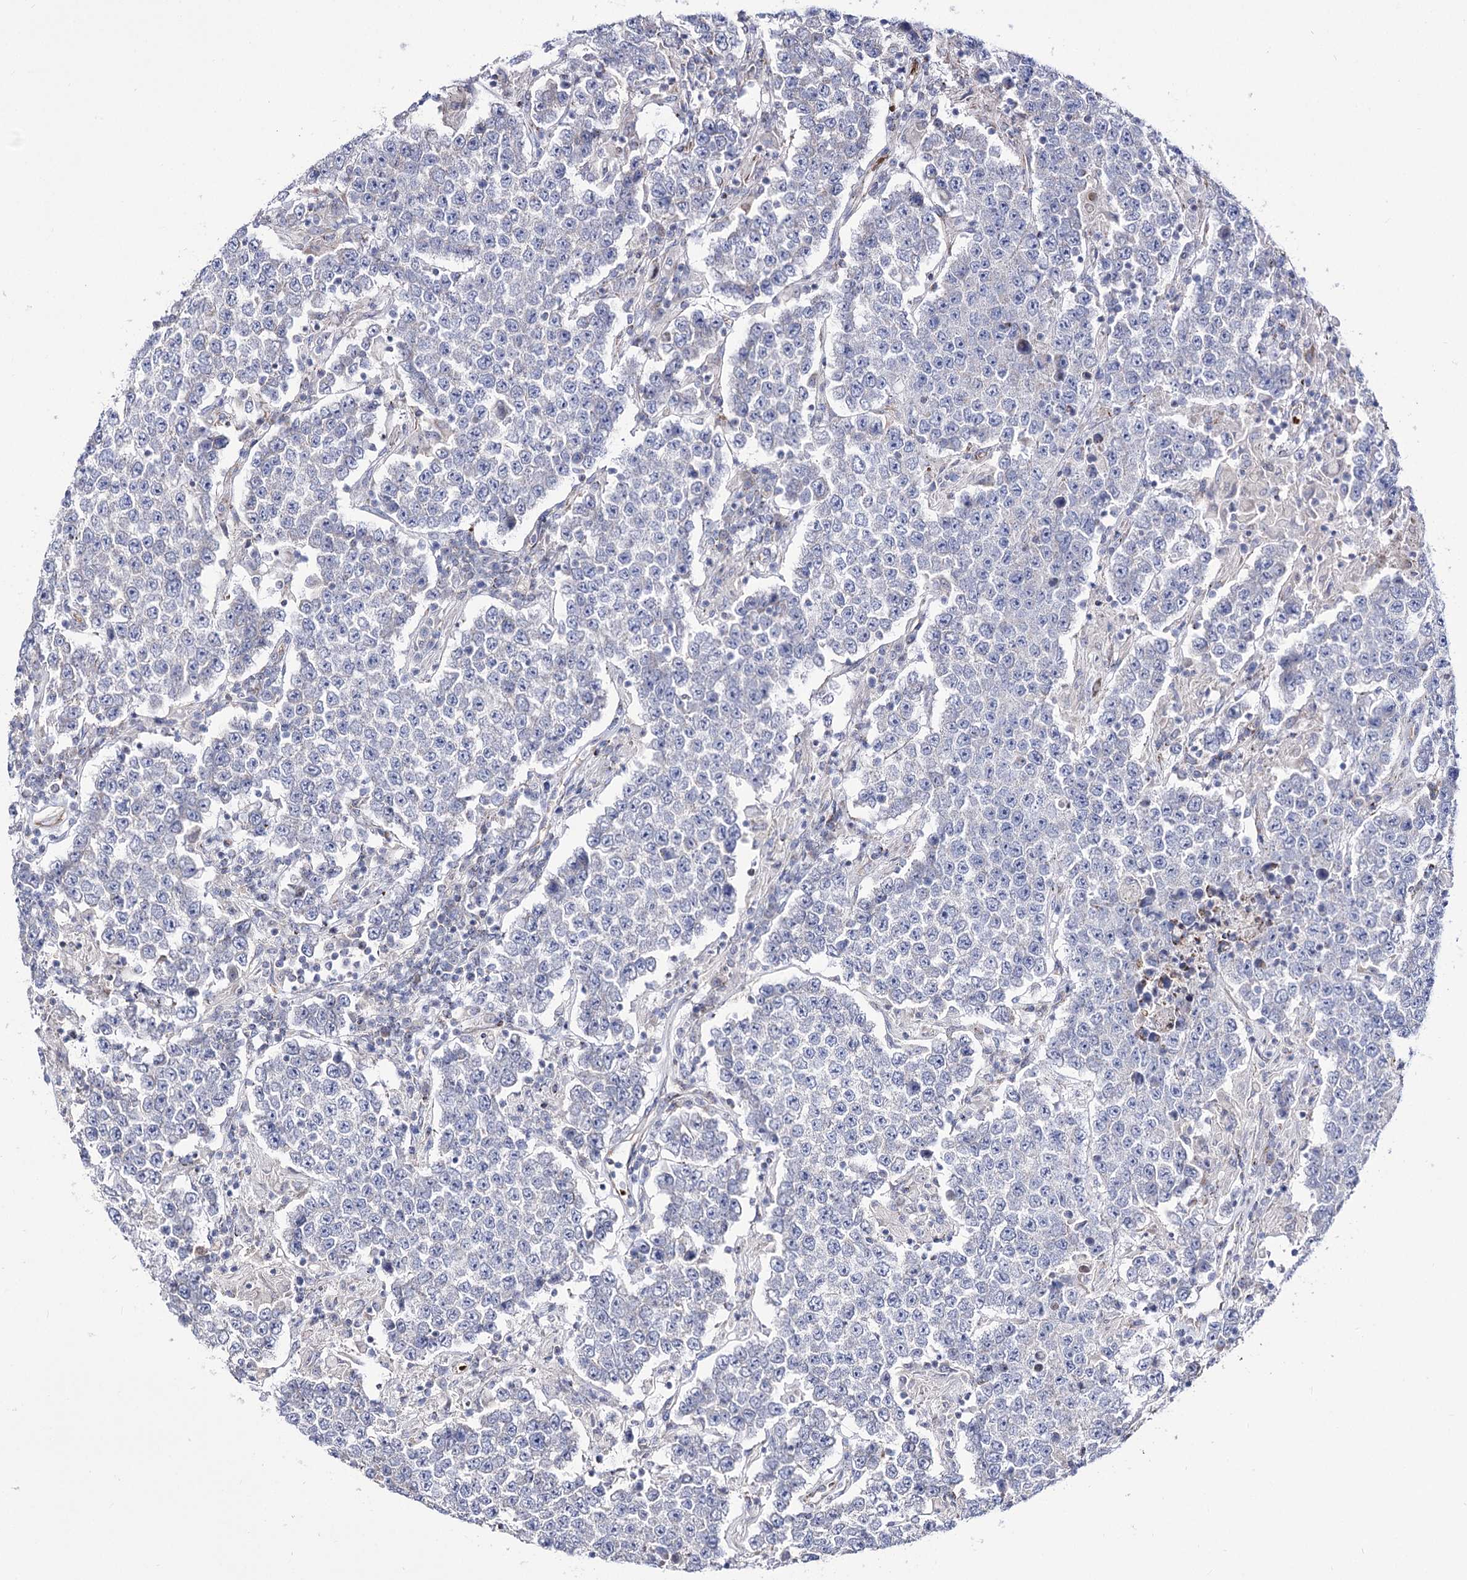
{"staining": {"intensity": "negative", "quantity": "none", "location": "none"}, "tissue": "testis cancer", "cell_type": "Tumor cells", "image_type": "cancer", "snomed": [{"axis": "morphology", "description": "Normal tissue, NOS"}, {"axis": "morphology", "description": "Urothelial carcinoma, High grade"}, {"axis": "morphology", "description": "Seminoma, NOS"}, {"axis": "morphology", "description": "Carcinoma, Embryonal, NOS"}, {"axis": "topography", "description": "Urinary bladder"}, {"axis": "topography", "description": "Testis"}], "caption": "Protein analysis of testis cancer (seminoma) shows no significant staining in tumor cells. The staining was performed using DAB to visualize the protein expression in brown, while the nuclei were stained in blue with hematoxylin (Magnification: 20x).", "gene": "OSBPL5", "patient": {"sex": "male", "age": 41}}